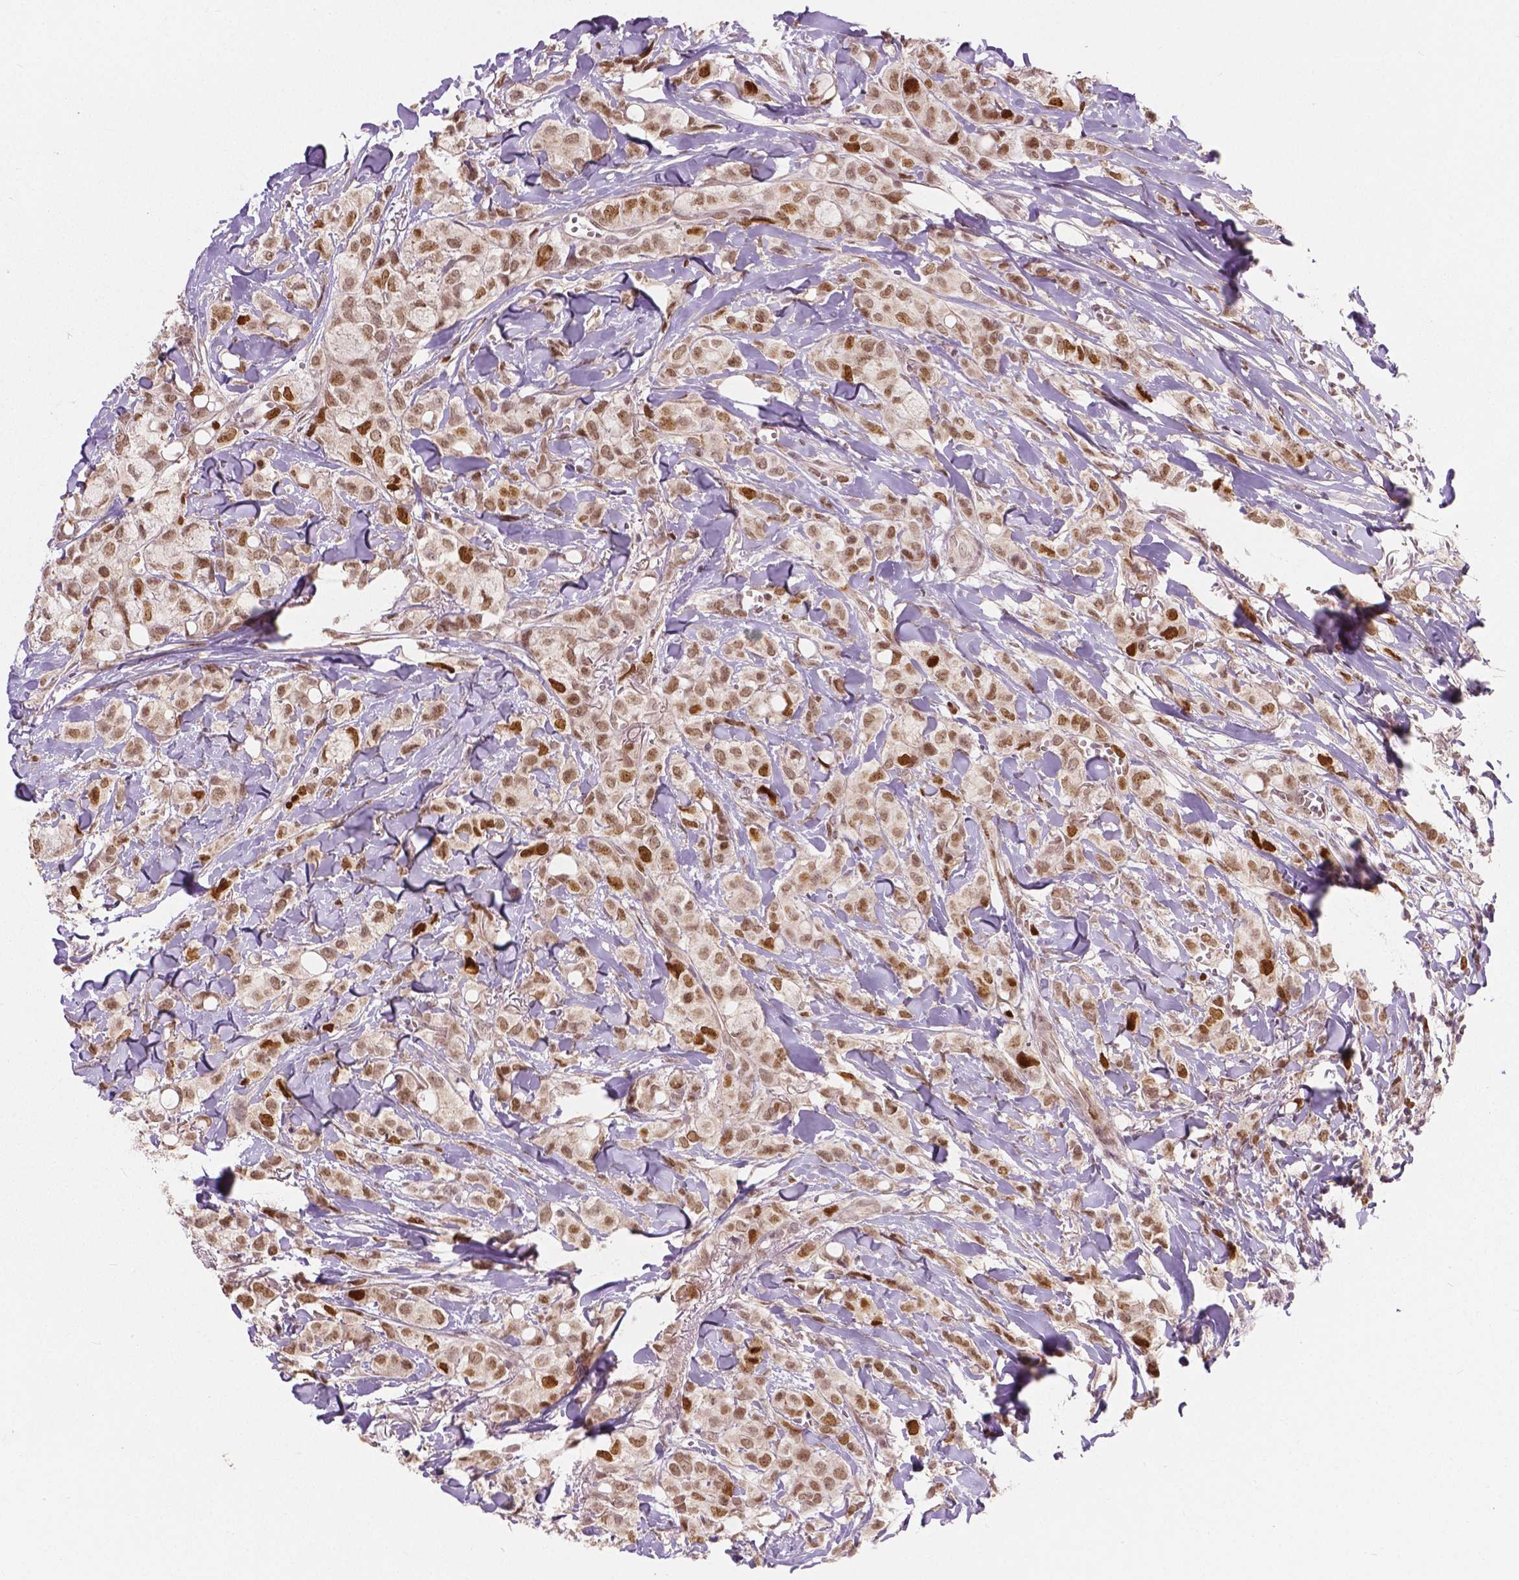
{"staining": {"intensity": "moderate", "quantity": ">75%", "location": "nuclear"}, "tissue": "breast cancer", "cell_type": "Tumor cells", "image_type": "cancer", "snomed": [{"axis": "morphology", "description": "Duct carcinoma"}, {"axis": "topography", "description": "Breast"}], "caption": "Immunohistochemistry (IHC) (DAB) staining of infiltrating ductal carcinoma (breast) exhibits moderate nuclear protein positivity in approximately >75% of tumor cells.", "gene": "NSD2", "patient": {"sex": "female", "age": 85}}